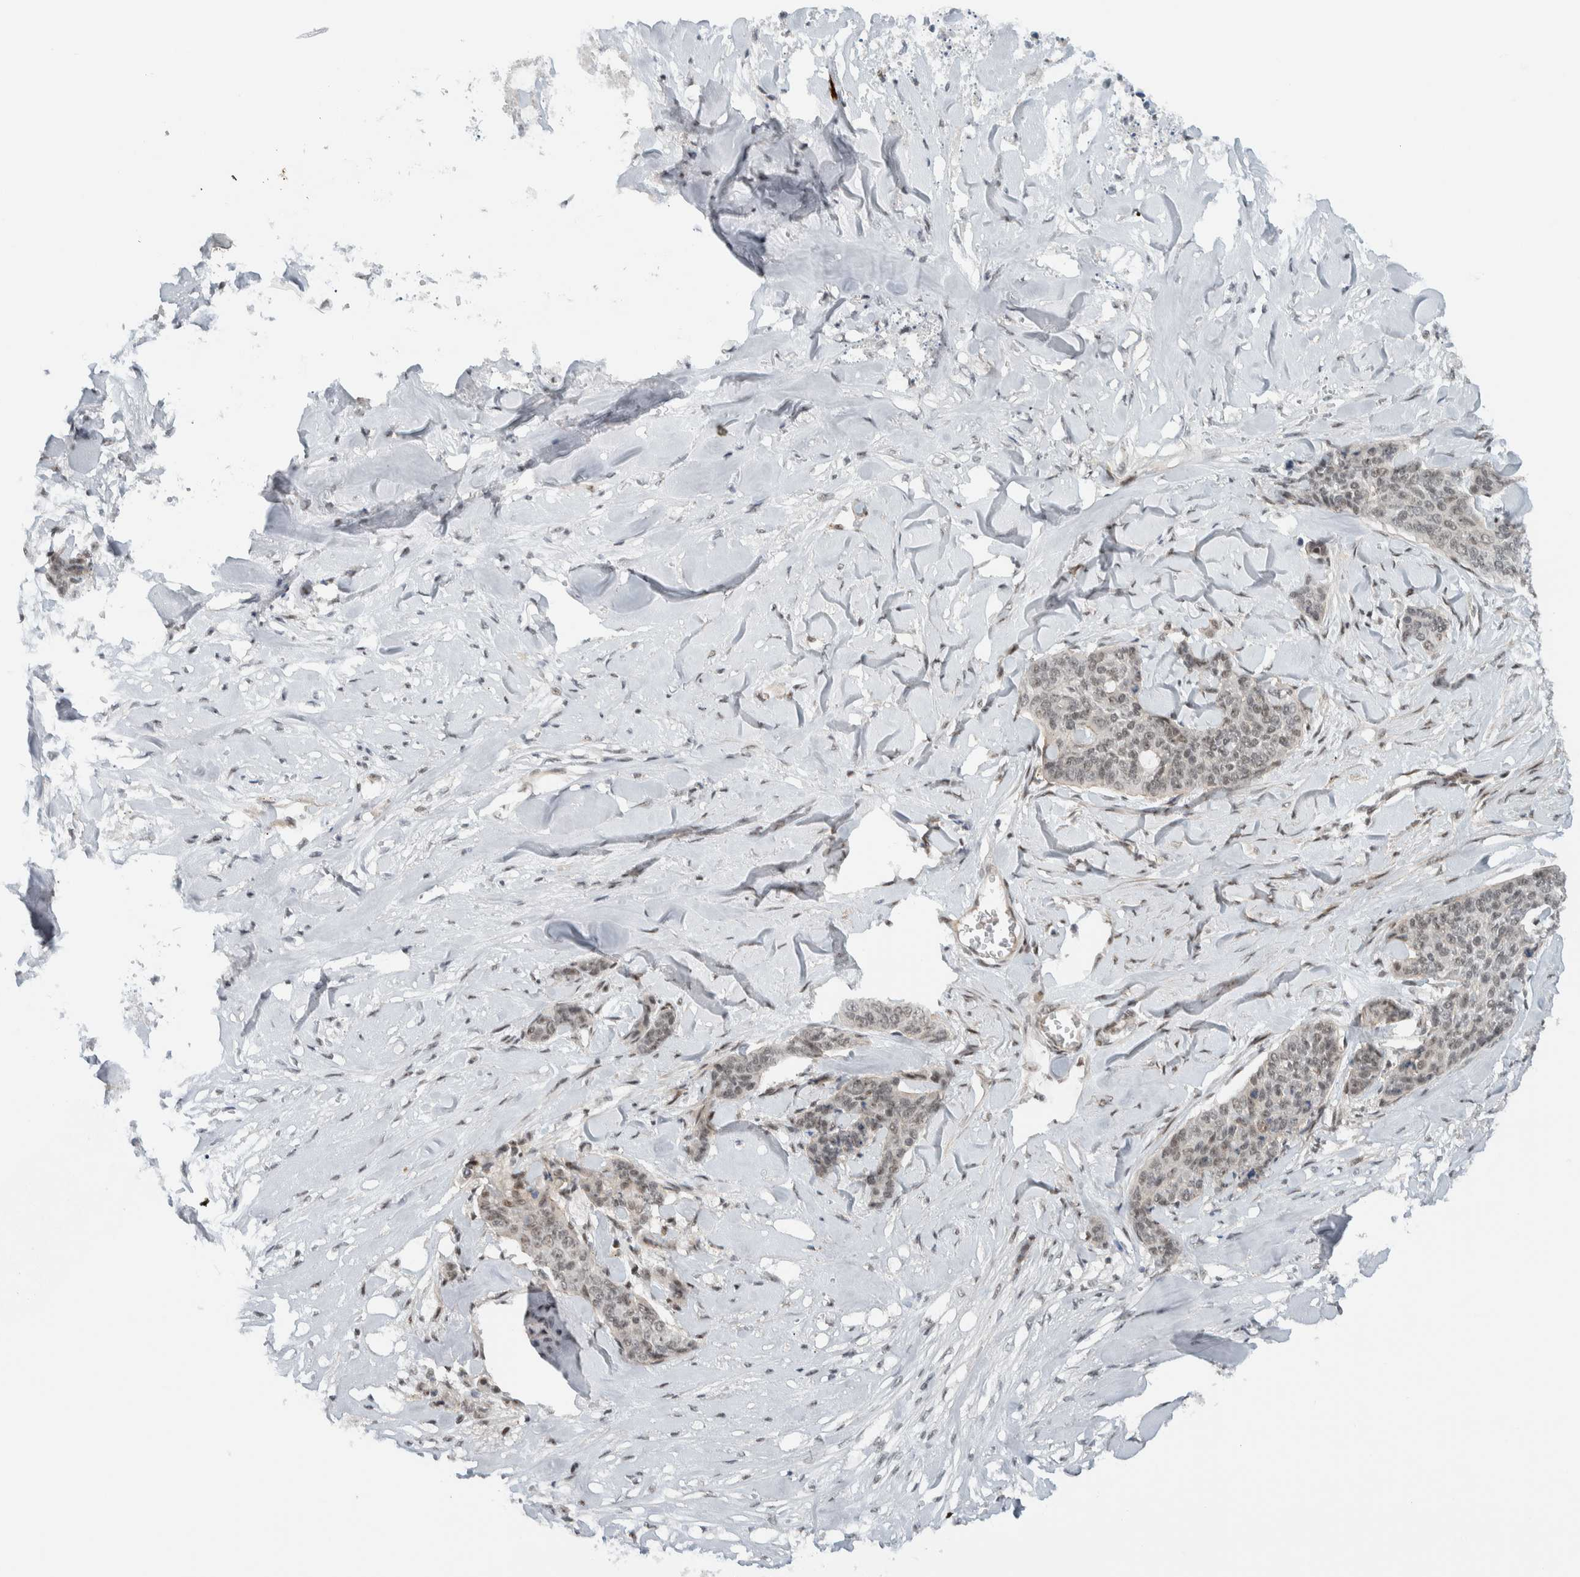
{"staining": {"intensity": "weak", "quantity": "25%-75%", "location": "nuclear"}, "tissue": "skin cancer", "cell_type": "Tumor cells", "image_type": "cancer", "snomed": [{"axis": "morphology", "description": "Basal cell carcinoma"}, {"axis": "topography", "description": "Skin"}], "caption": "Immunohistochemical staining of skin basal cell carcinoma demonstrates low levels of weak nuclear protein positivity in approximately 25%-75% of tumor cells. (DAB IHC with brightfield microscopy, high magnification).", "gene": "ZFP91", "patient": {"sex": "female", "age": 64}}